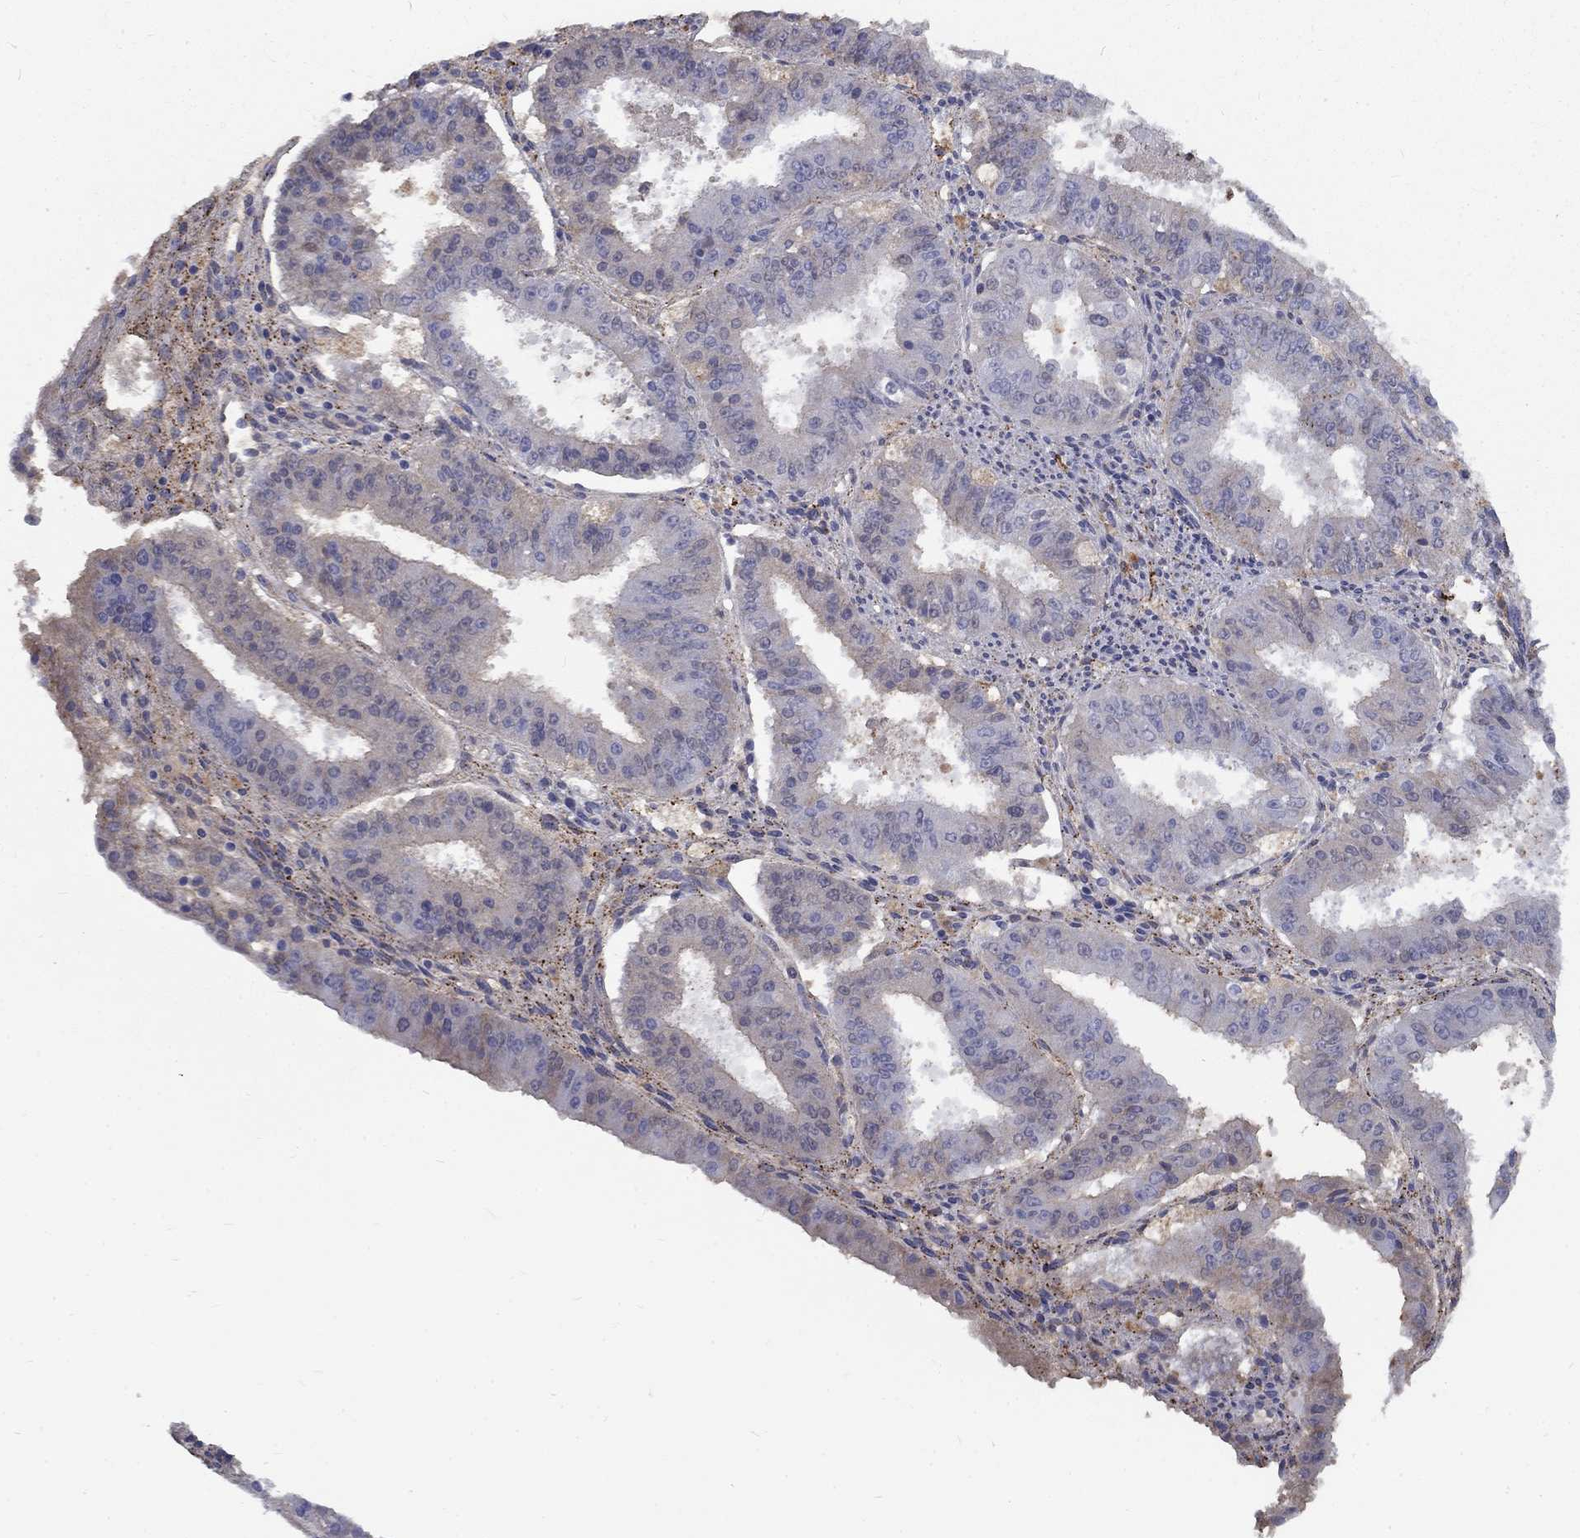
{"staining": {"intensity": "weak", "quantity": "<25%", "location": "cytoplasmic/membranous"}, "tissue": "ovarian cancer", "cell_type": "Tumor cells", "image_type": "cancer", "snomed": [{"axis": "morphology", "description": "Carcinoma, endometroid"}, {"axis": "topography", "description": "Ovary"}], "caption": "Tumor cells are negative for protein expression in human ovarian cancer (endometroid carcinoma). Nuclei are stained in blue.", "gene": "EPDR1", "patient": {"sex": "female", "age": 42}}